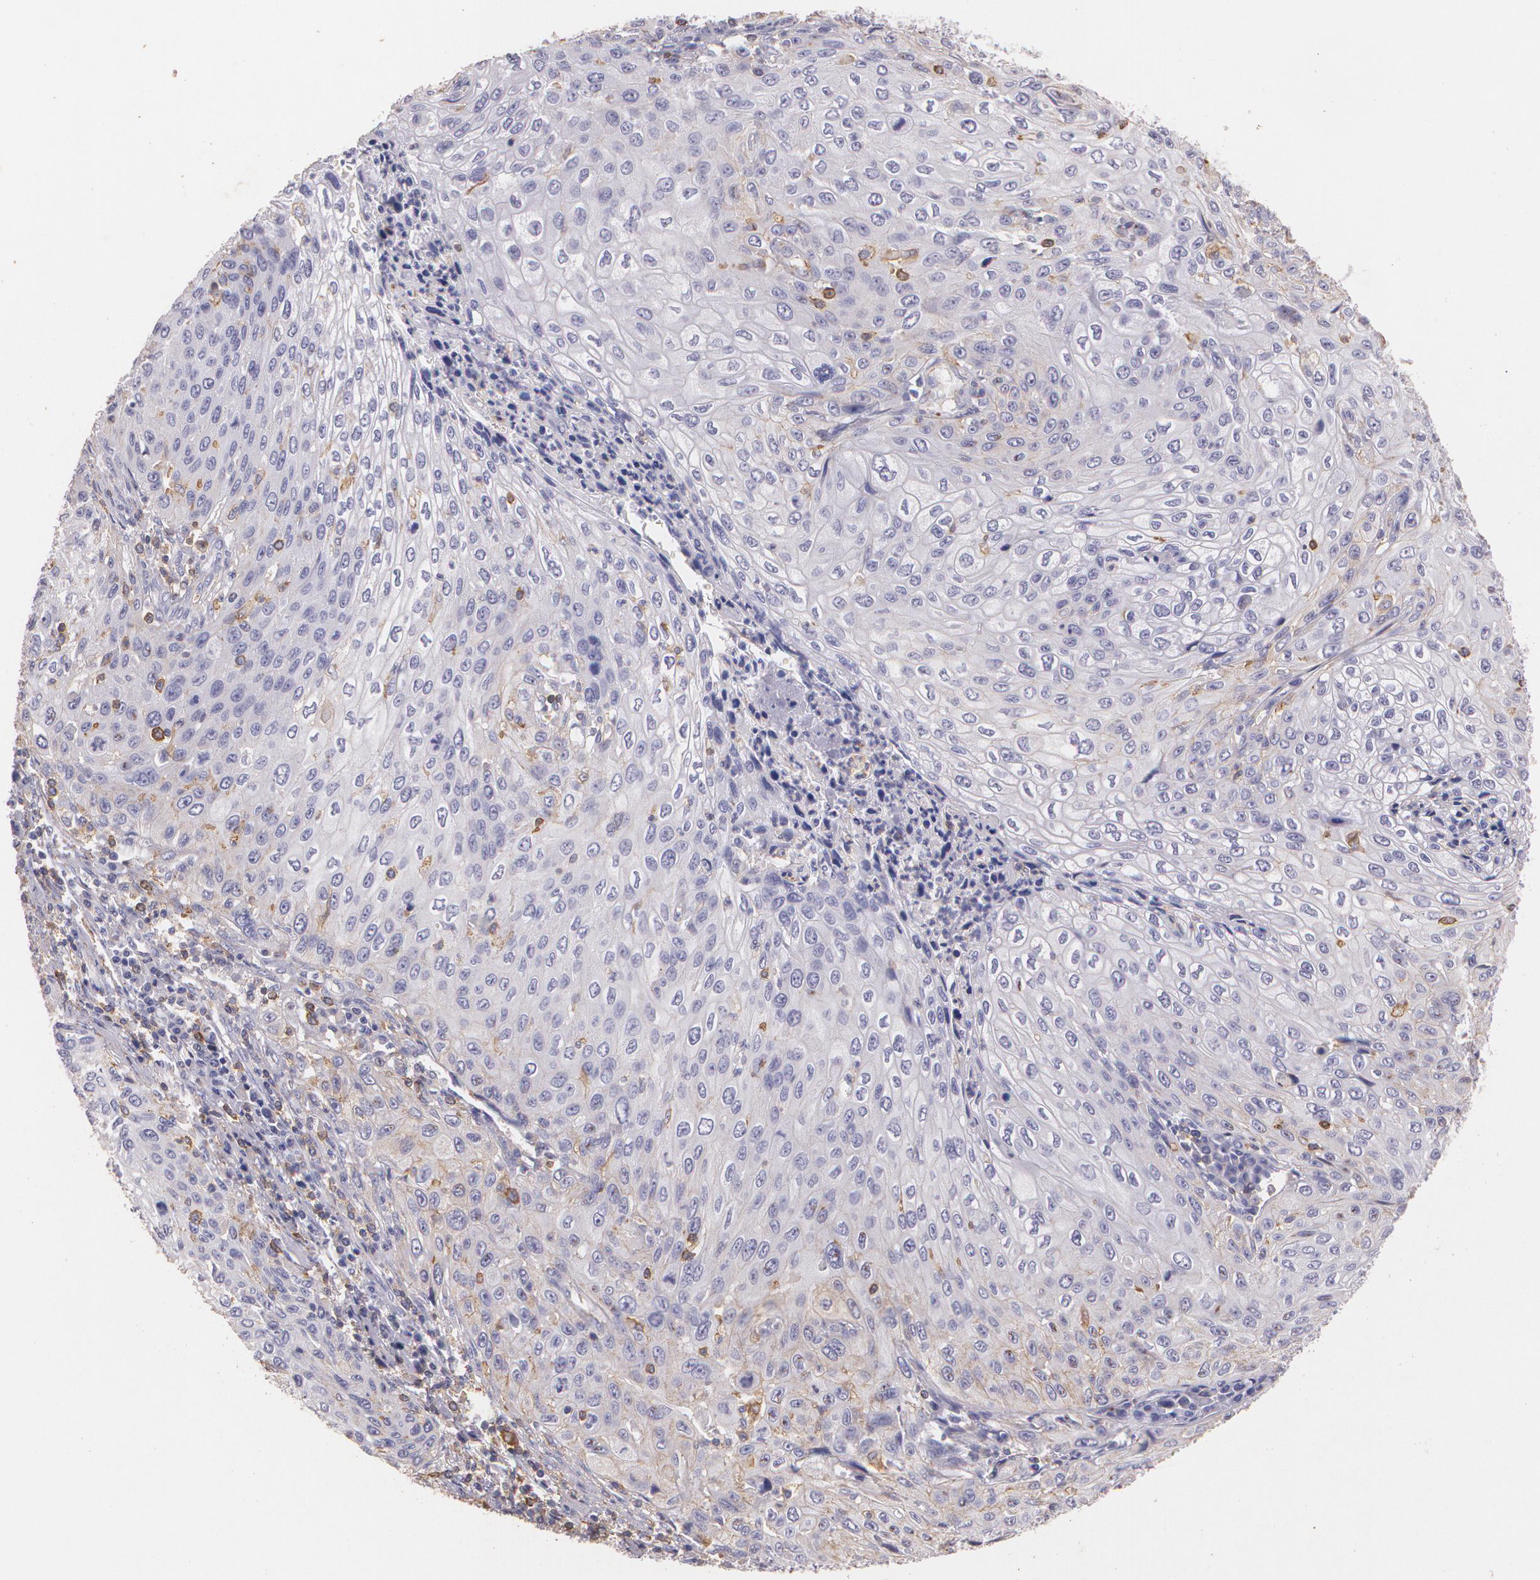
{"staining": {"intensity": "negative", "quantity": "none", "location": "none"}, "tissue": "cervical cancer", "cell_type": "Tumor cells", "image_type": "cancer", "snomed": [{"axis": "morphology", "description": "Normal tissue, NOS"}, {"axis": "morphology", "description": "Squamous cell carcinoma, NOS"}, {"axis": "topography", "description": "Cervix"}], "caption": "DAB immunohistochemical staining of cervical cancer (squamous cell carcinoma) demonstrates no significant staining in tumor cells.", "gene": "TGFBR1", "patient": {"sex": "female", "age": 39}}